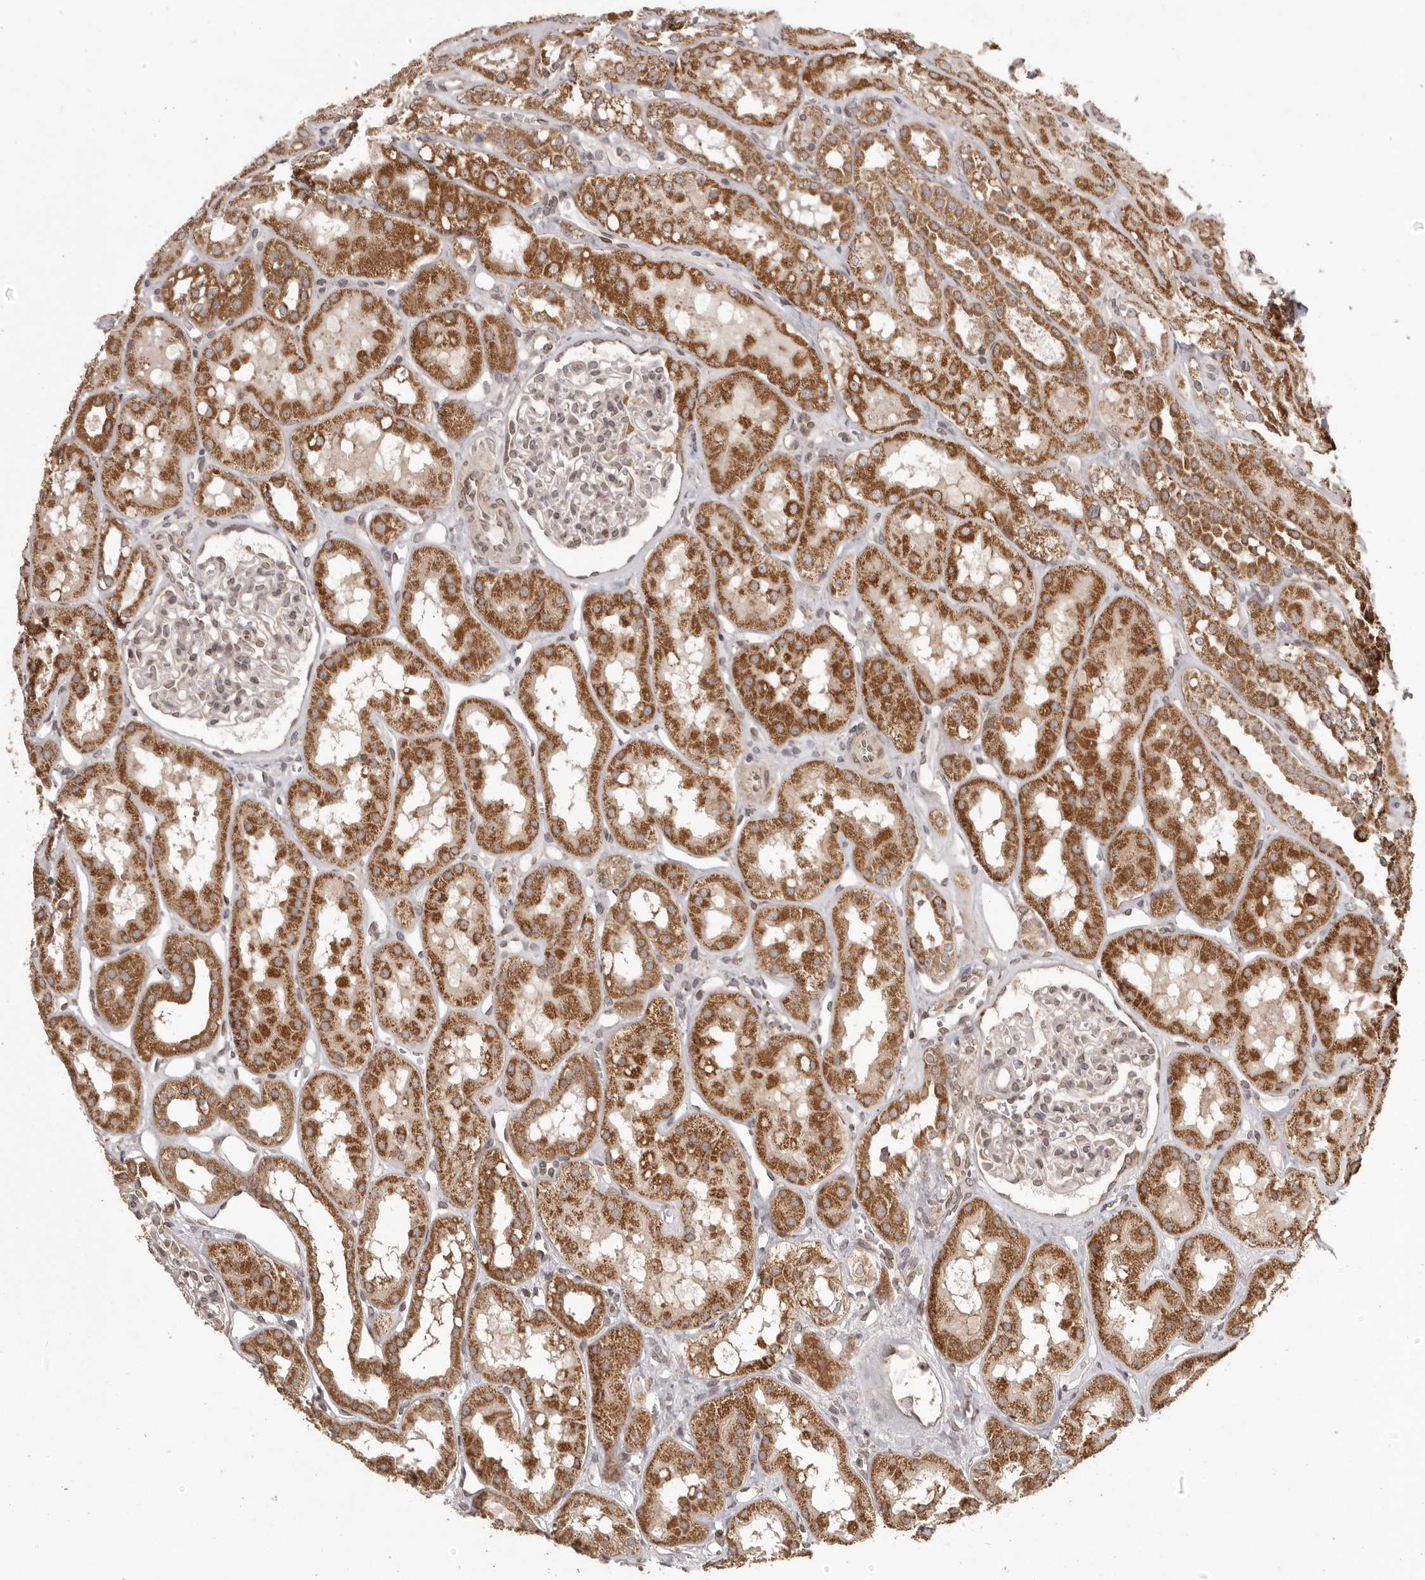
{"staining": {"intensity": "negative", "quantity": "none", "location": "none"}, "tissue": "kidney", "cell_type": "Cells in glomeruli", "image_type": "normal", "snomed": [{"axis": "morphology", "description": "Normal tissue, NOS"}, {"axis": "topography", "description": "Kidney"}], "caption": "The histopathology image shows no significant positivity in cells in glomeruli of kidney.", "gene": "CHRM2", "patient": {"sex": "male", "age": 16}}